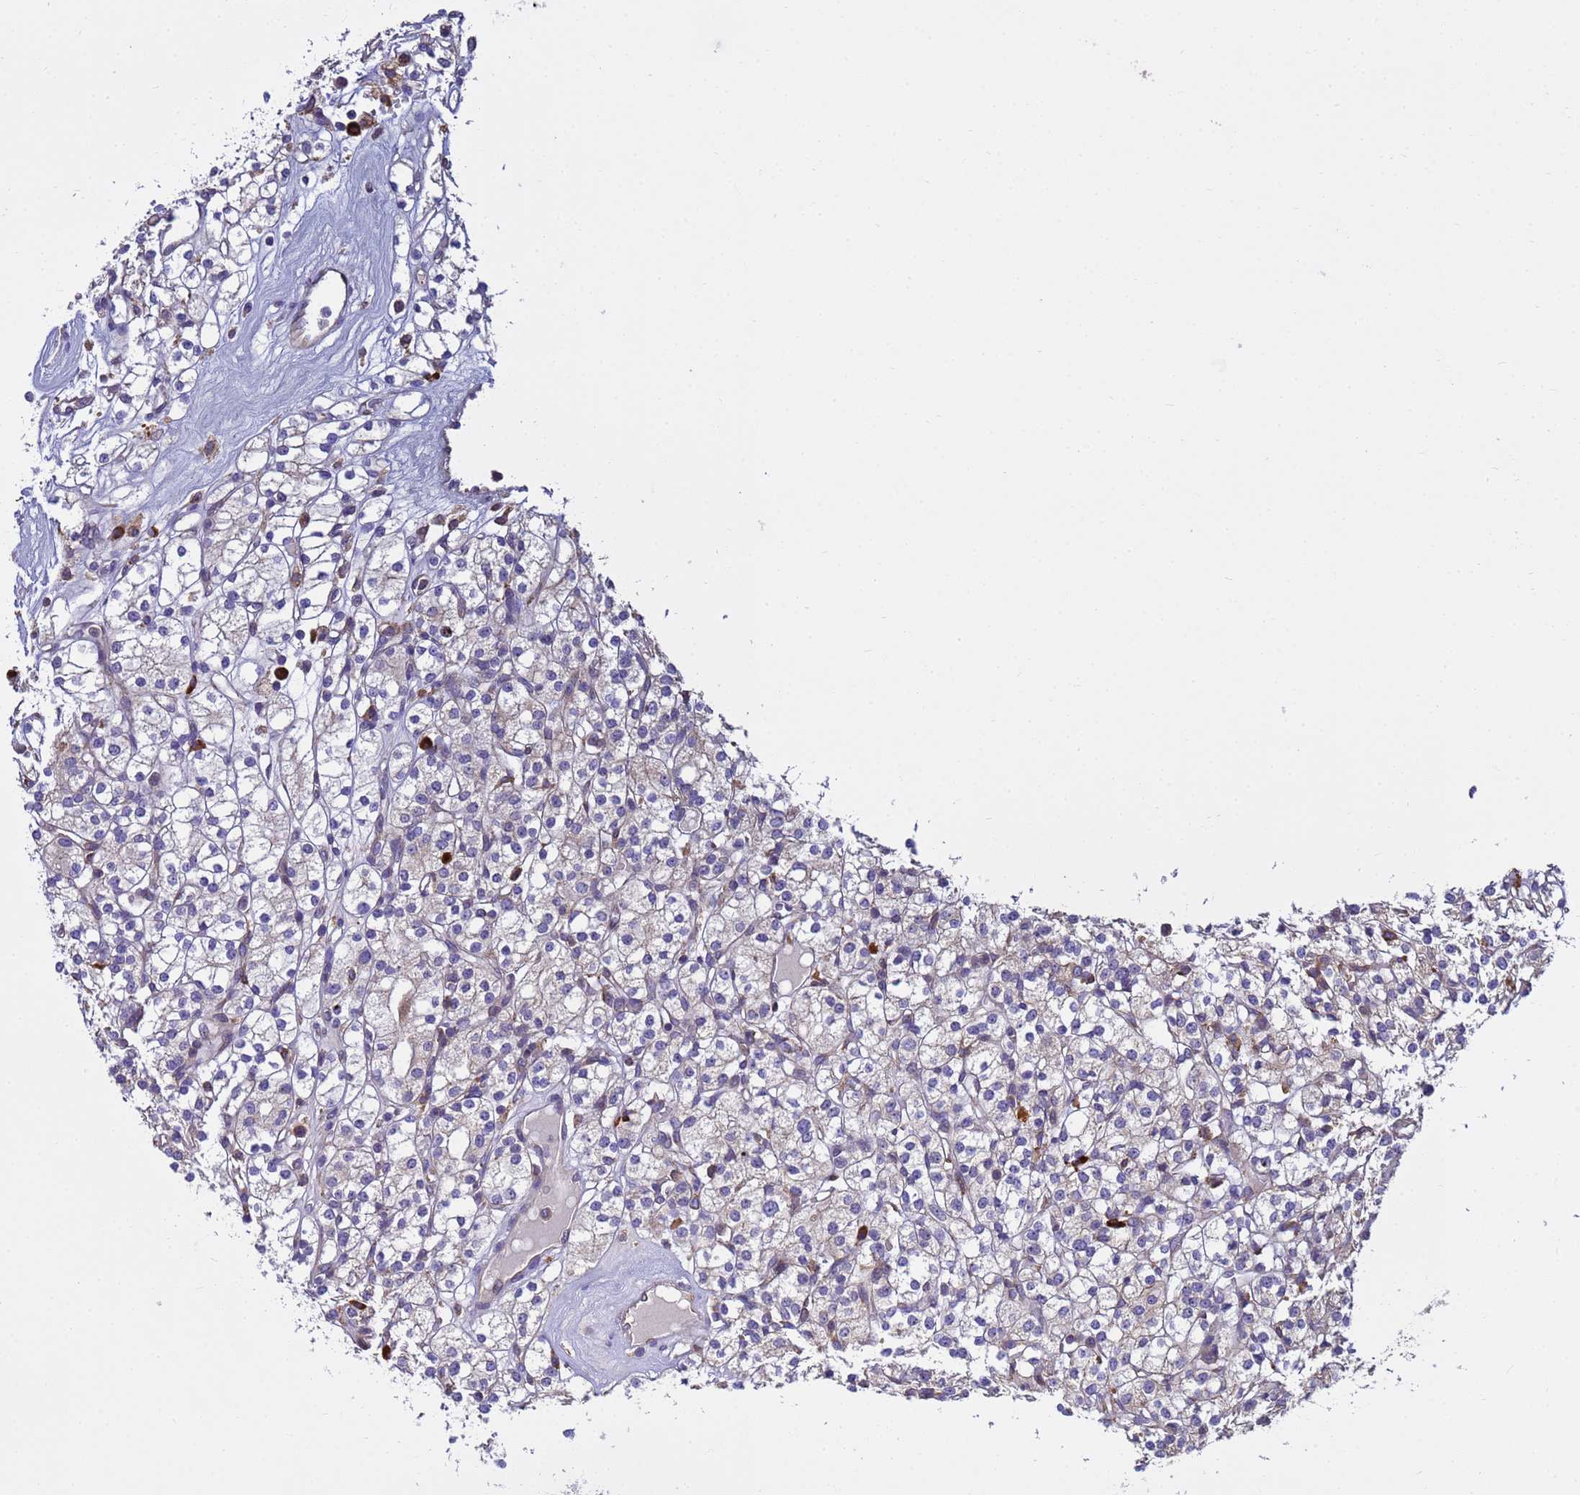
{"staining": {"intensity": "negative", "quantity": "none", "location": "none"}, "tissue": "renal cancer", "cell_type": "Tumor cells", "image_type": "cancer", "snomed": [{"axis": "morphology", "description": "Adenocarcinoma, NOS"}, {"axis": "topography", "description": "Kidney"}], "caption": "A micrograph of renal adenocarcinoma stained for a protein demonstrates no brown staining in tumor cells. (DAB immunohistochemistry (IHC) visualized using brightfield microscopy, high magnification).", "gene": "THAP5", "patient": {"sex": "male", "age": 77}}